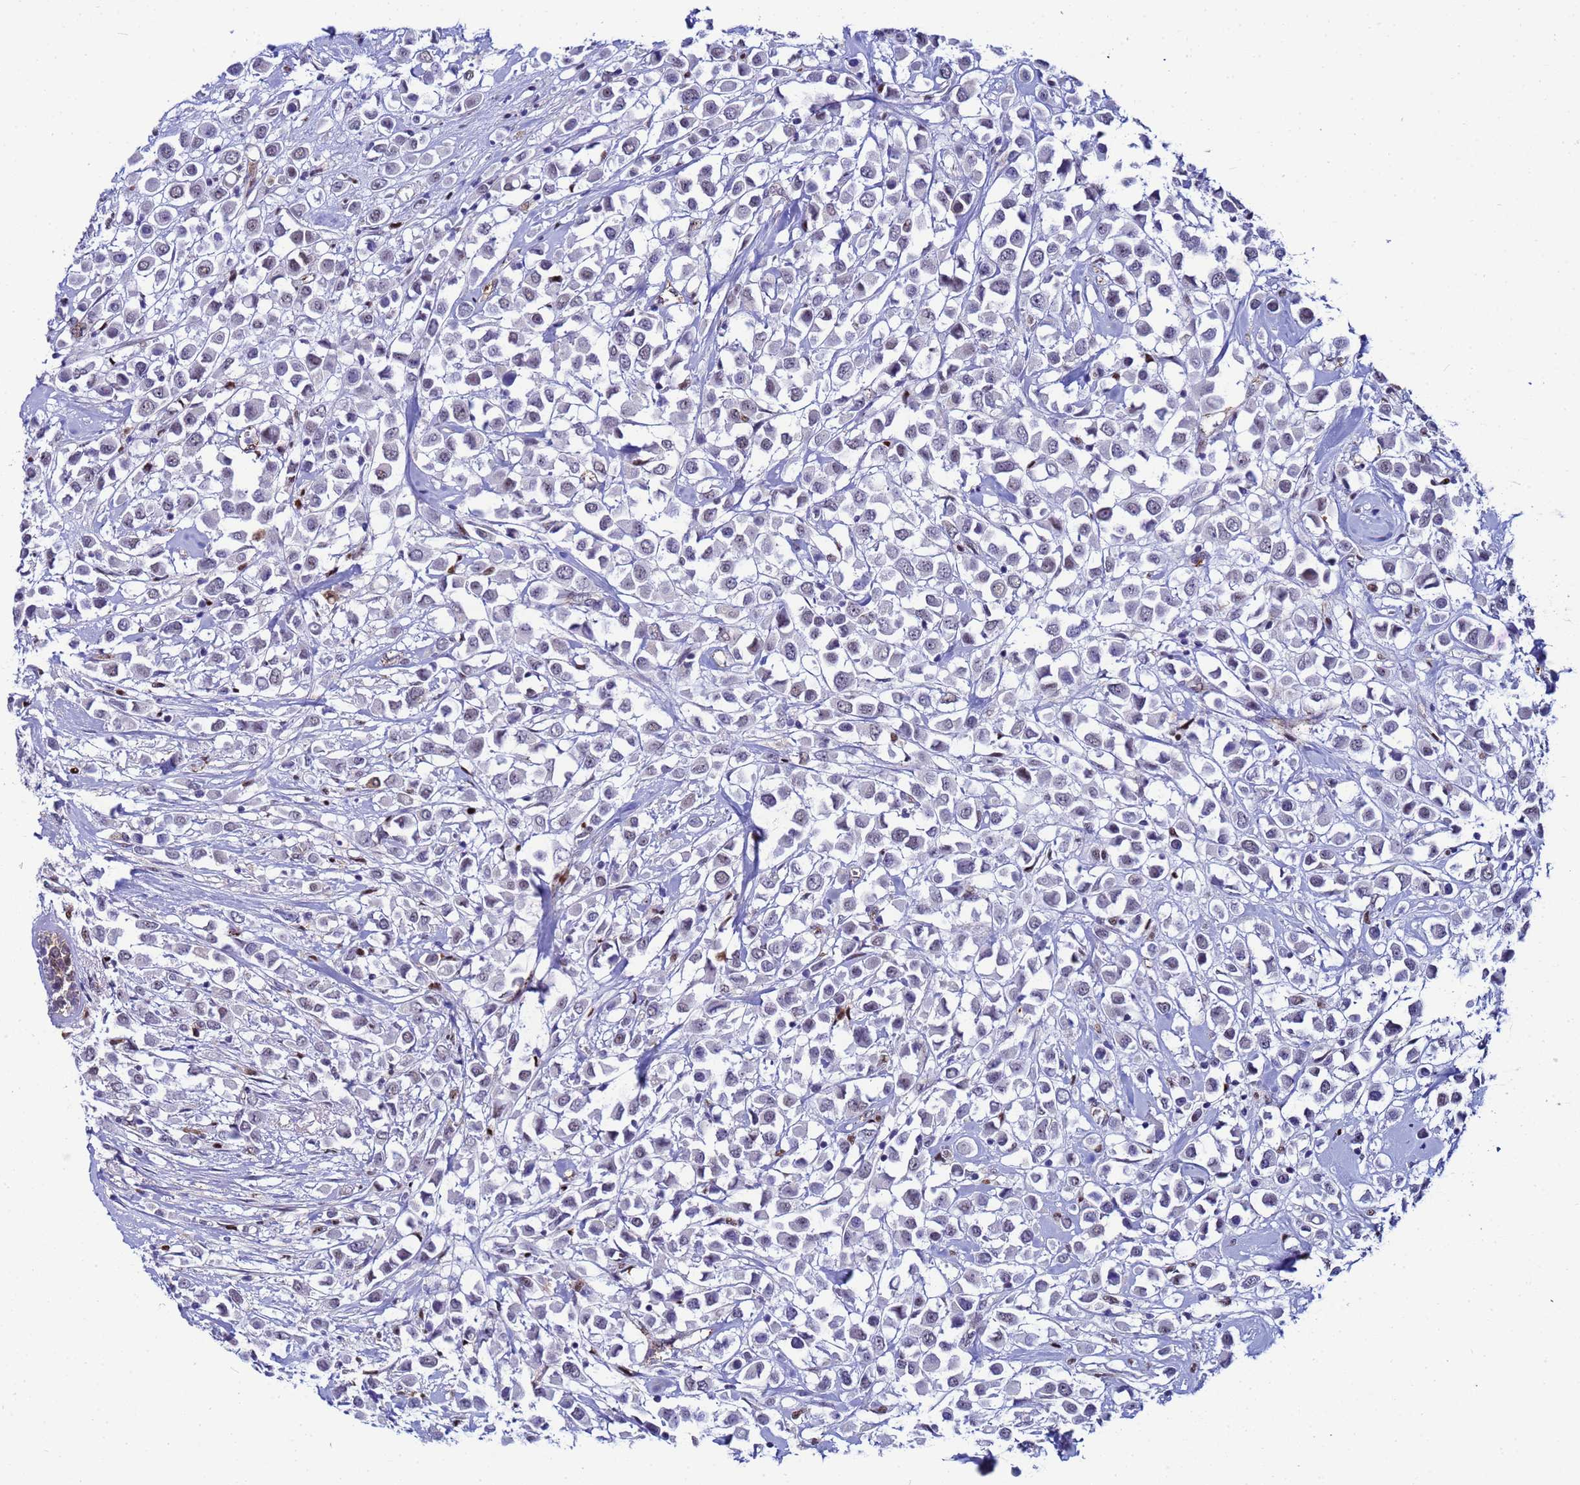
{"staining": {"intensity": "negative", "quantity": "none", "location": "none"}, "tissue": "breast cancer", "cell_type": "Tumor cells", "image_type": "cancer", "snomed": [{"axis": "morphology", "description": "Duct carcinoma"}, {"axis": "topography", "description": "Breast"}], "caption": "Immunohistochemistry (IHC) photomicrograph of neoplastic tissue: breast invasive ductal carcinoma stained with DAB (3,3'-diaminobenzidine) demonstrates no significant protein expression in tumor cells. Brightfield microscopy of IHC stained with DAB (brown) and hematoxylin (blue), captured at high magnification.", "gene": "SLC25A37", "patient": {"sex": "female", "age": 61}}